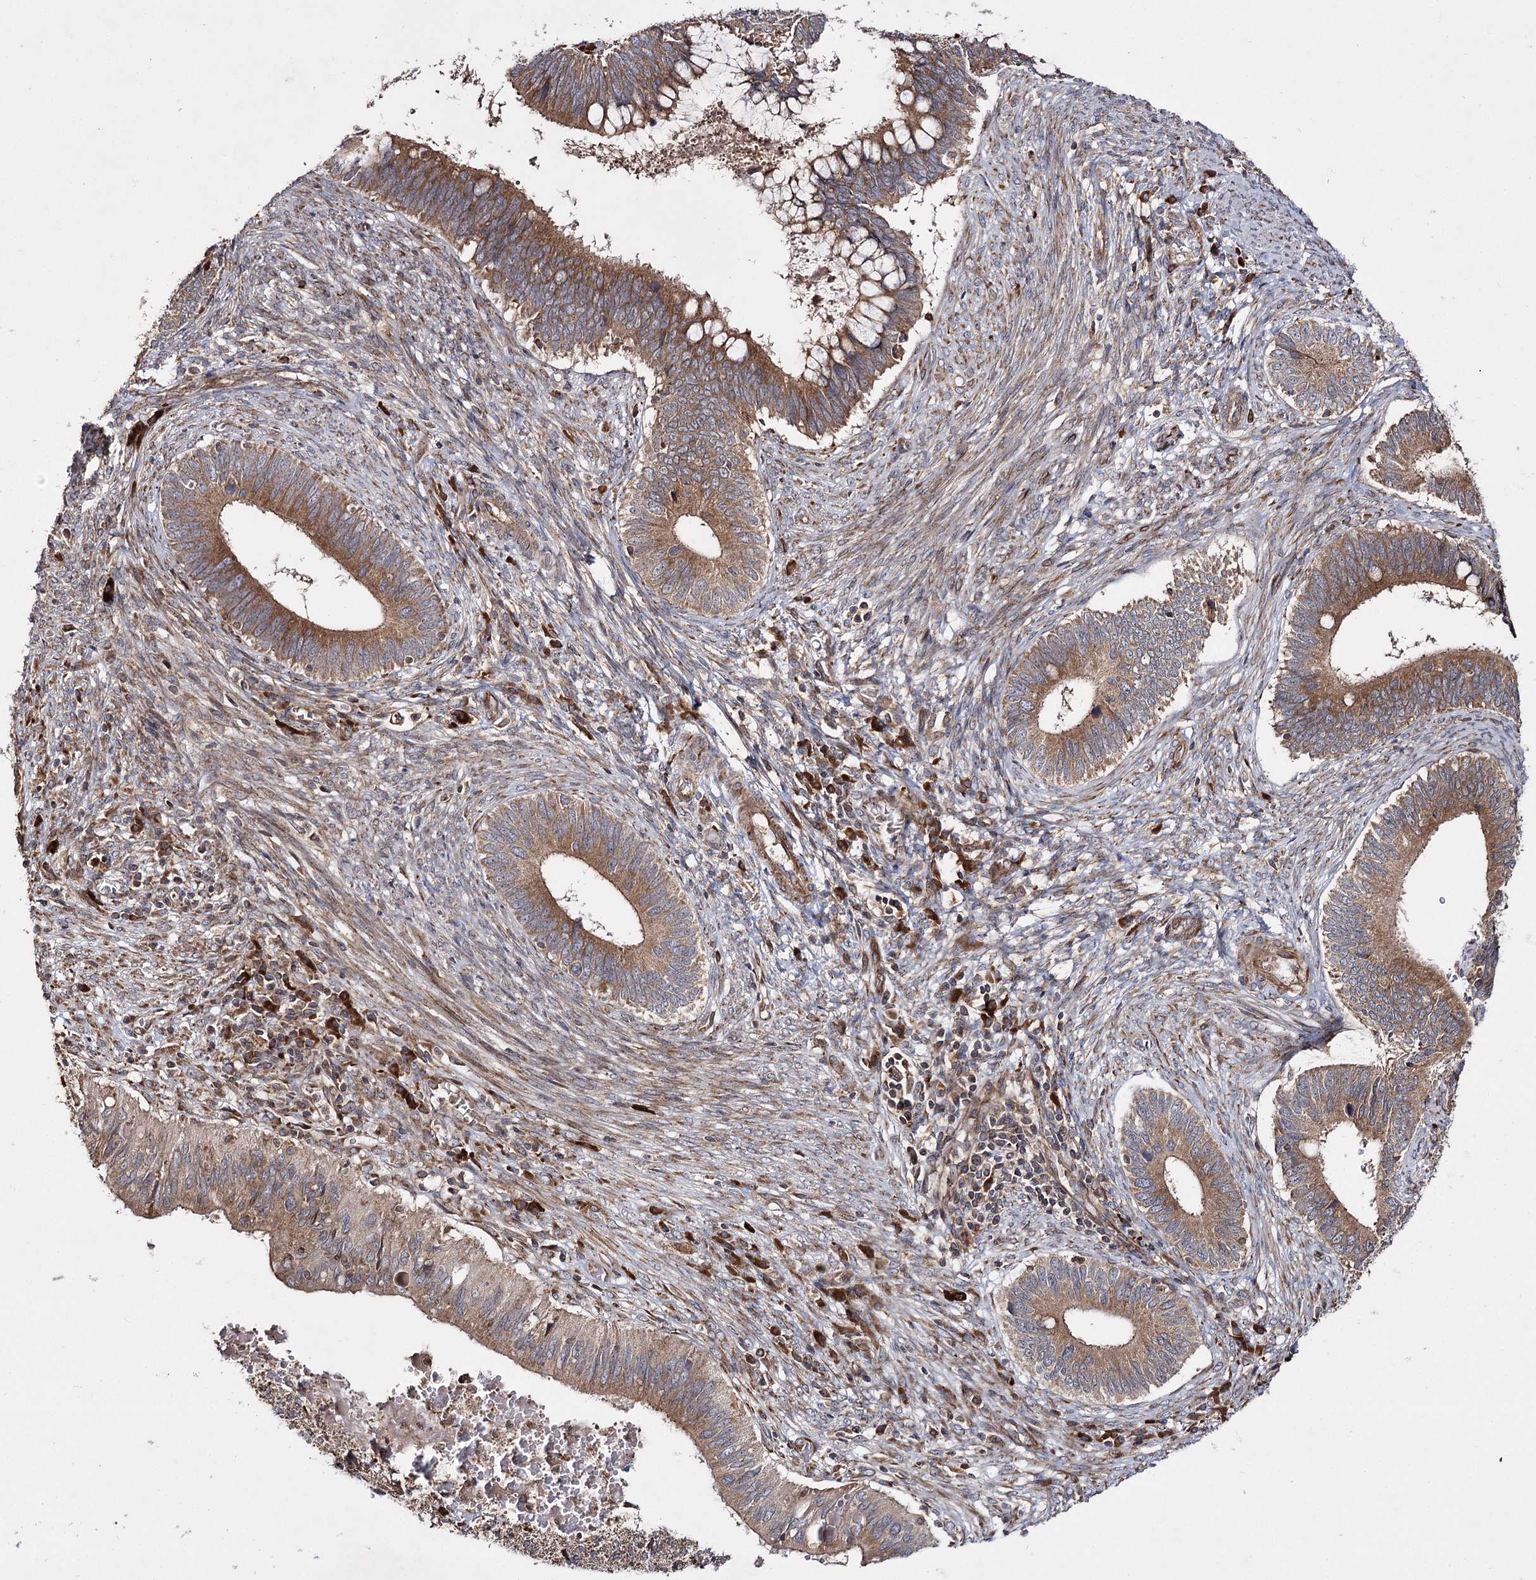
{"staining": {"intensity": "moderate", "quantity": ">75%", "location": "cytoplasmic/membranous"}, "tissue": "cervical cancer", "cell_type": "Tumor cells", "image_type": "cancer", "snomed": [{"axis": "morphology", "description": "Adenocarcinoma, NOS"}, {"axis": "topography", "description": "Cervix"}], "caption": "This photomicrograph displays immunohistochemistry staining of human cervical cancer, with medium moderate cytoplasmic/membranous expression in about >75% of tumor cells.", "gene": "HECTD2", "patient": {"sex": "female", "age": 42}}